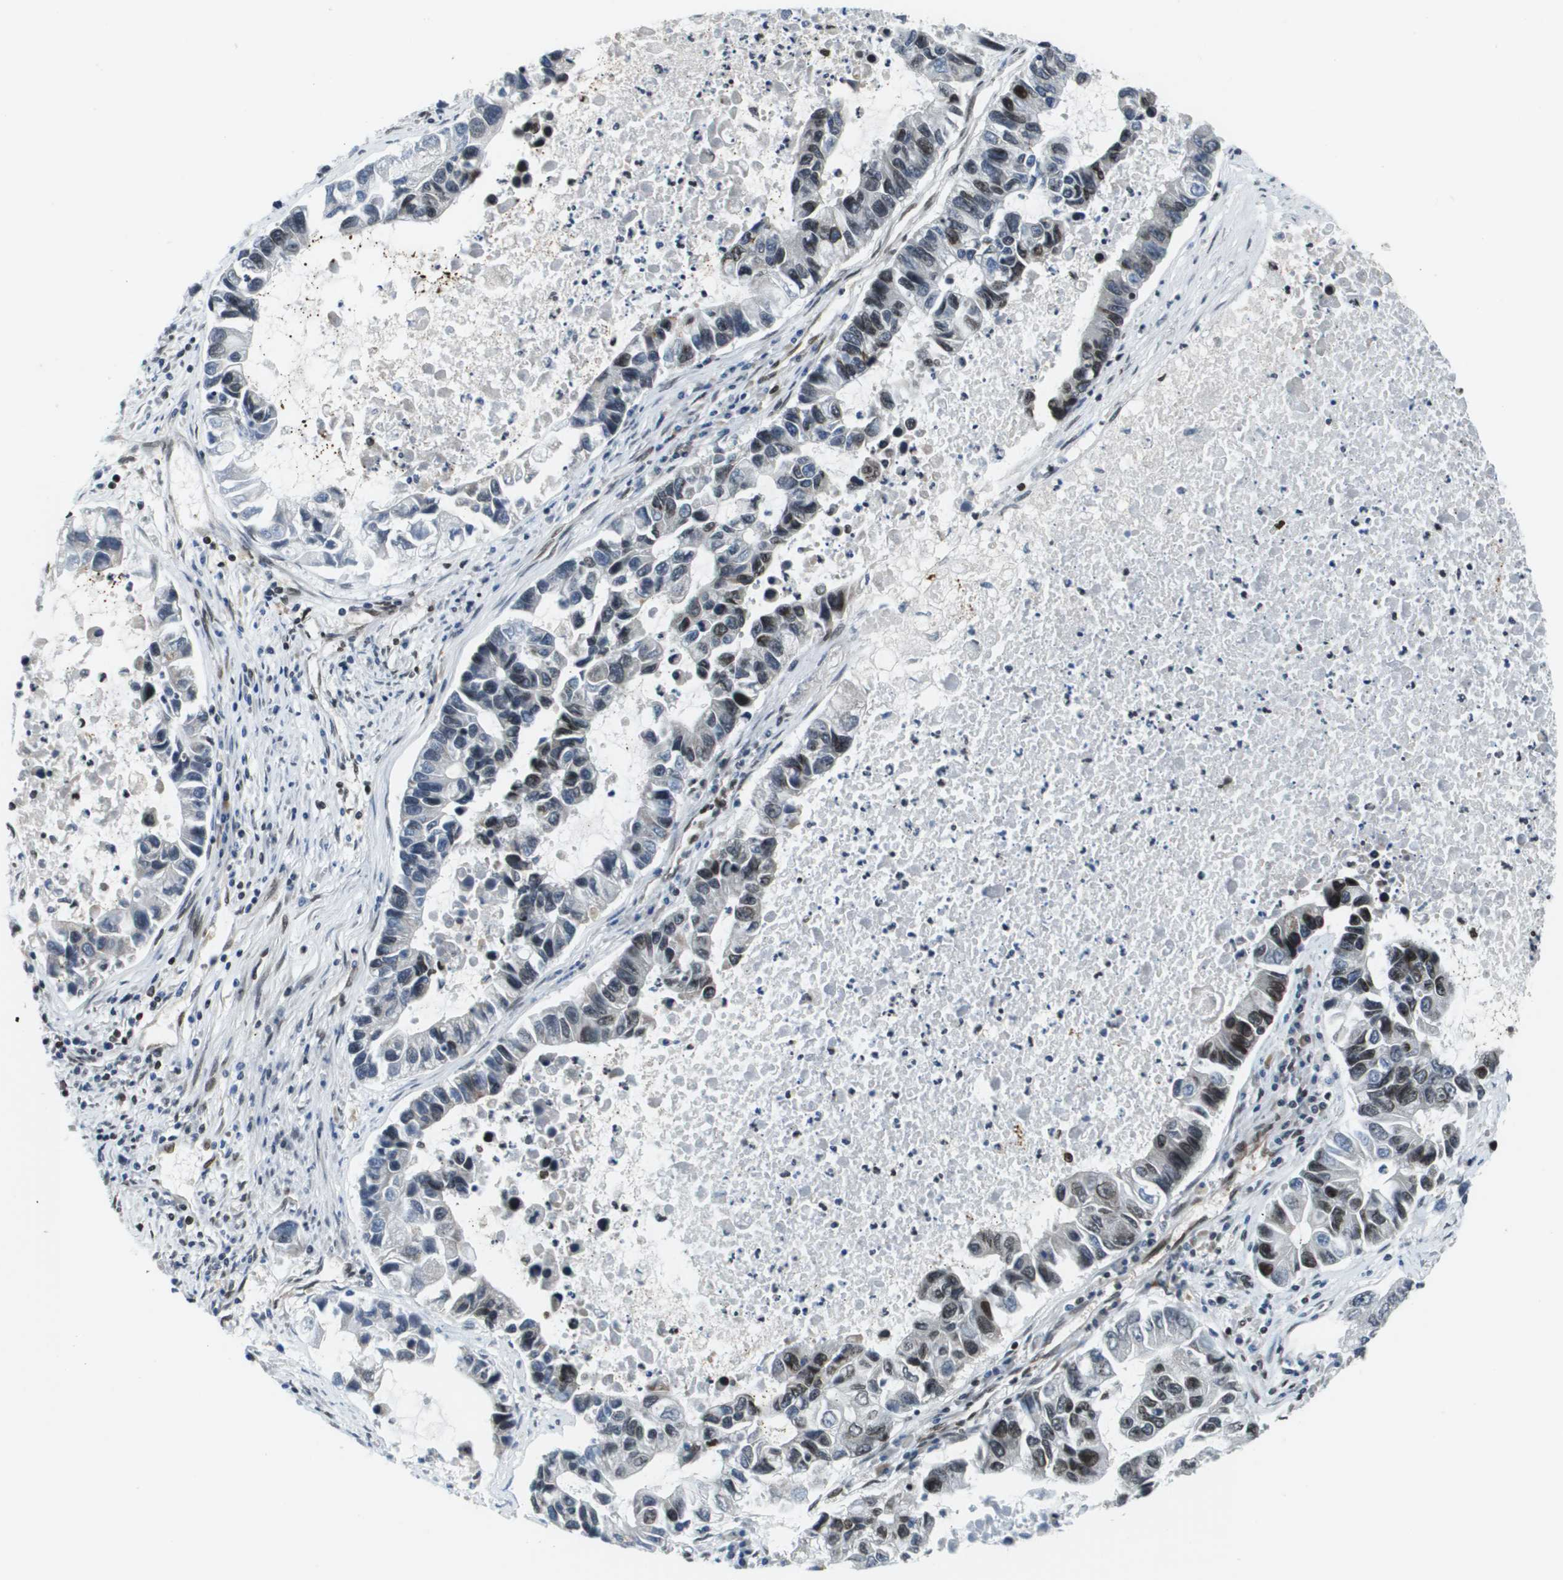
{"staining": {"intensity": "moderate", "quantity": "25%-75%", "location": "nuclear"}, "tissue": "lung cancer", "cell_type": "Tumor cells", "image_type": "cancer", "snomed": [{"axis": "morphology", "description": "Adenocarcinoma, NOS"}, {"axis": "topography", "description": "Lung"}], "caption": "Immunohistochemical staining of lung cancer (adenocarcinoma) reveals medium levels of moderate nuclear positivity in approximately 25%-75% of tumor cells.", "gene": "RECQL4", "patient": {"sex": "female", "age": 51}}